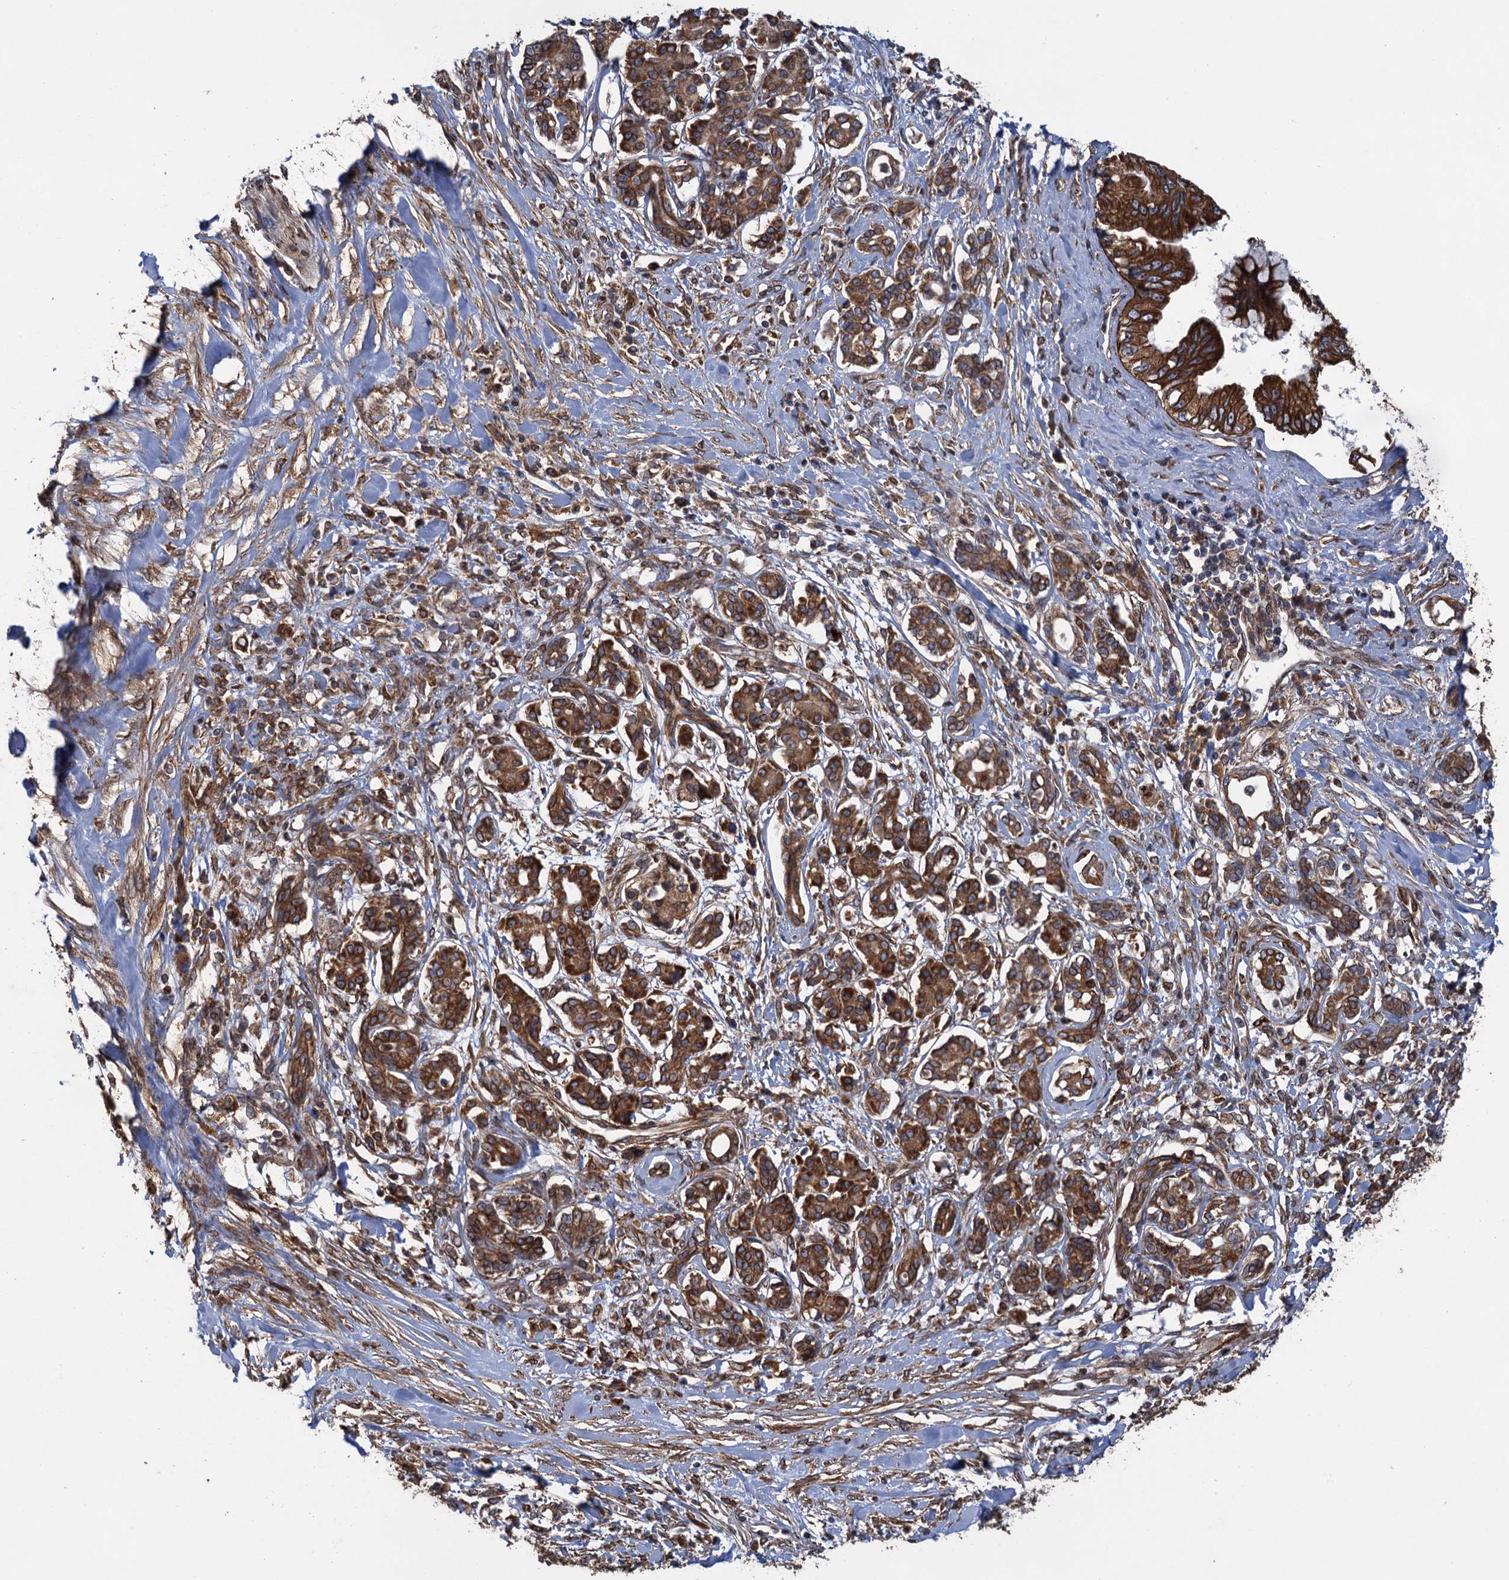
{"staining": {"intensity": "strong", "quantity": ">75%", "location": "cytoplasmic/membranous"}, "tissue": "pancreatic cancer", "cell_type": "Tumor cells", "image_type": "cancer", "snomed": [{"axis": "morphology", "description": "Adenocarcinoma, NOS"}, {"axis": "topography", "description": "Pancreas"}], "caption": "Pancreatic cancer stained with immunohistochemistry (IHC) displays strong cytoplasmic/membranous positivity in about >75% of tumor cells. (DAB IHC, brown staining for protein, blue staining for nuclei).", "gene": "ARMC5", "patient": {"sex": "female", "age": 56}}